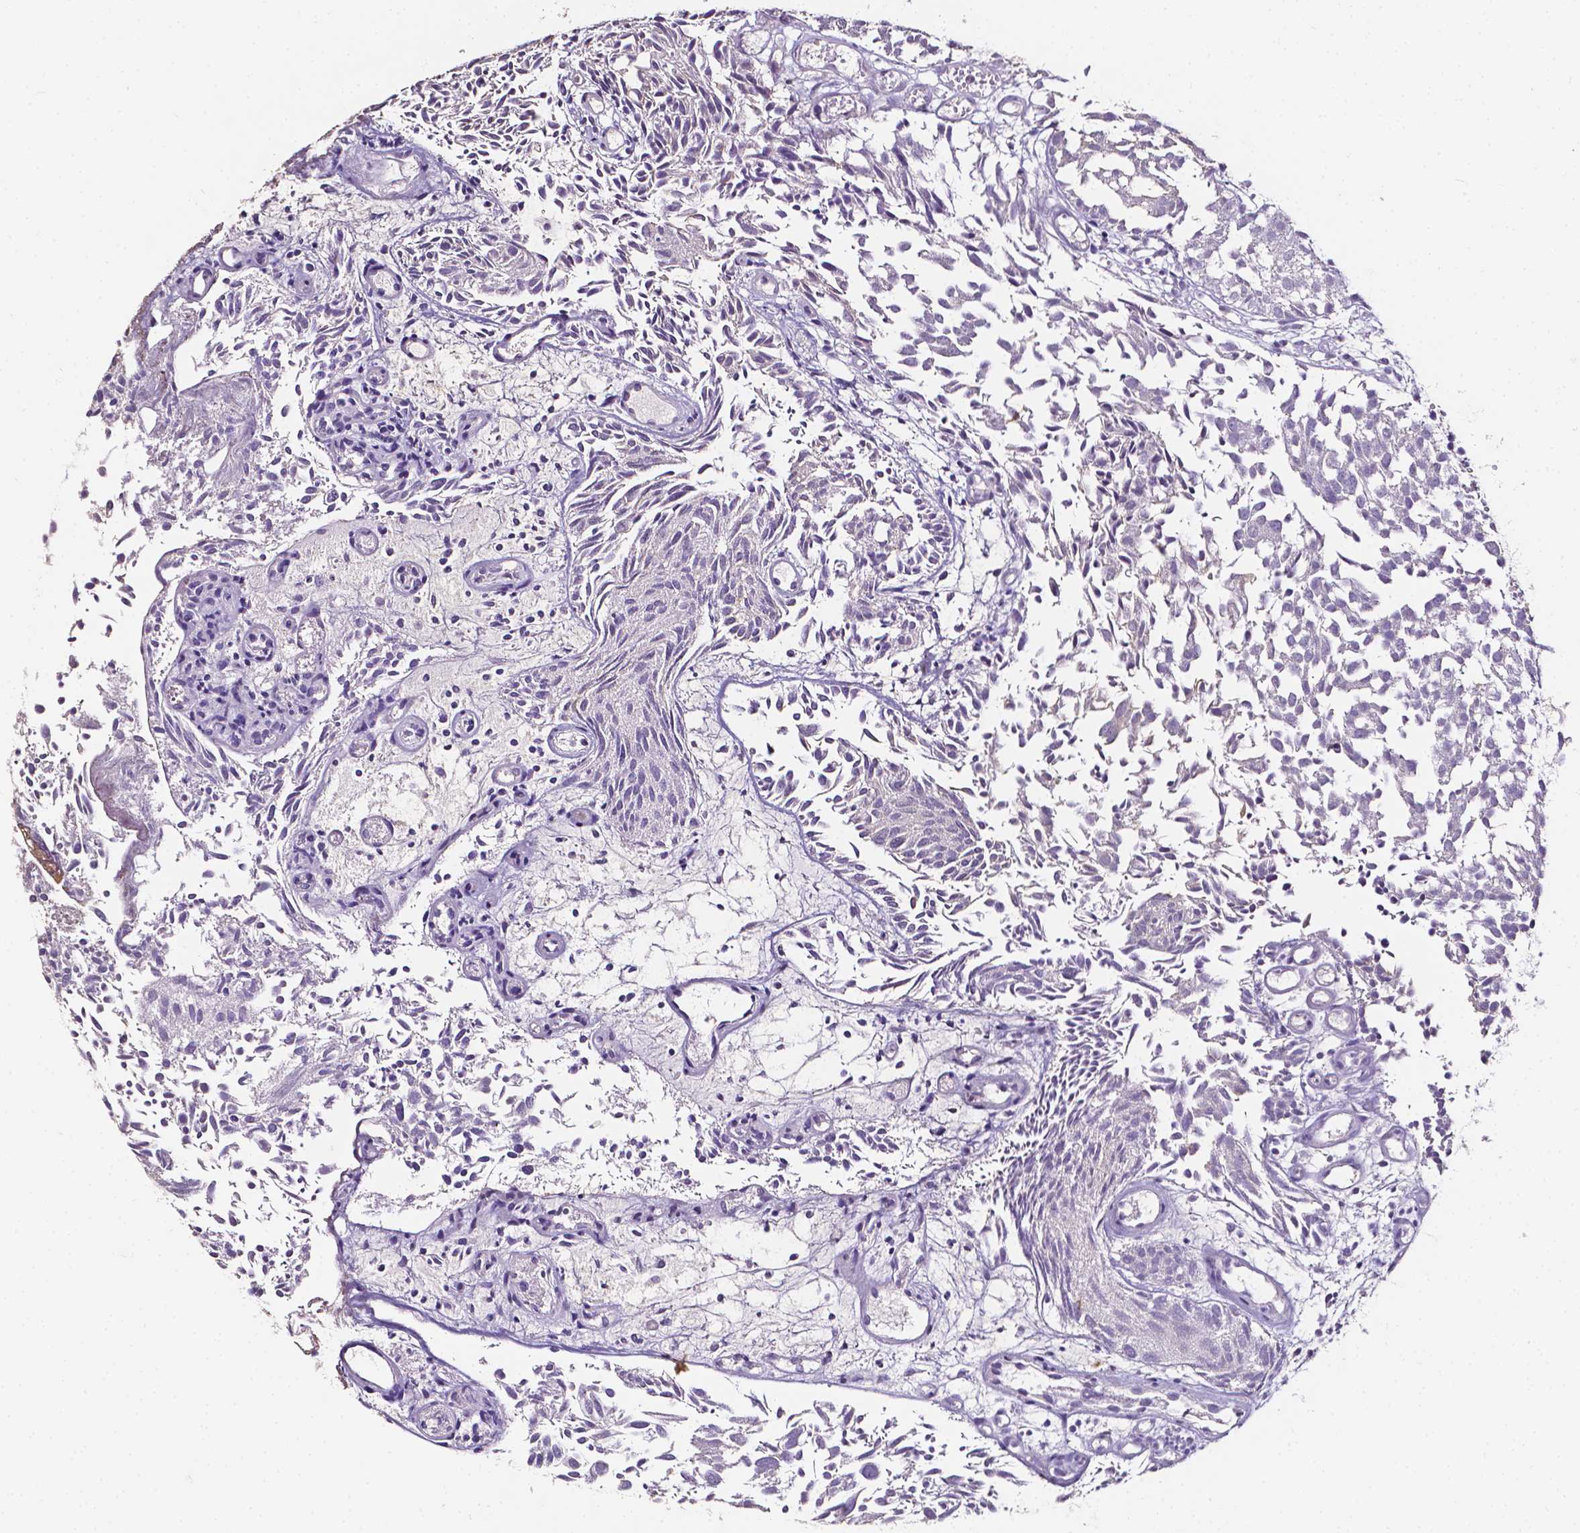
{"staining": {"intensity": "negative", "quantity": "none", "location": "none"}, "tissue": "urothelial cancer", "cell_type": "Tumor cells", "image_type": "cancer", "snomed": [{"axis": "morphology", "description": "Urothelial carcinoma, Low grade"}, {"axis": "topography", "description": "Urinary bladder"}], "caption": "Immunohistochemistry (IHC) photomicrograph of urothelial cancer stained for a protein (brown), which shows no expression in tumor cells.", "gene": "PSAT1", "patient": {"sex": "male", "age": 70}}